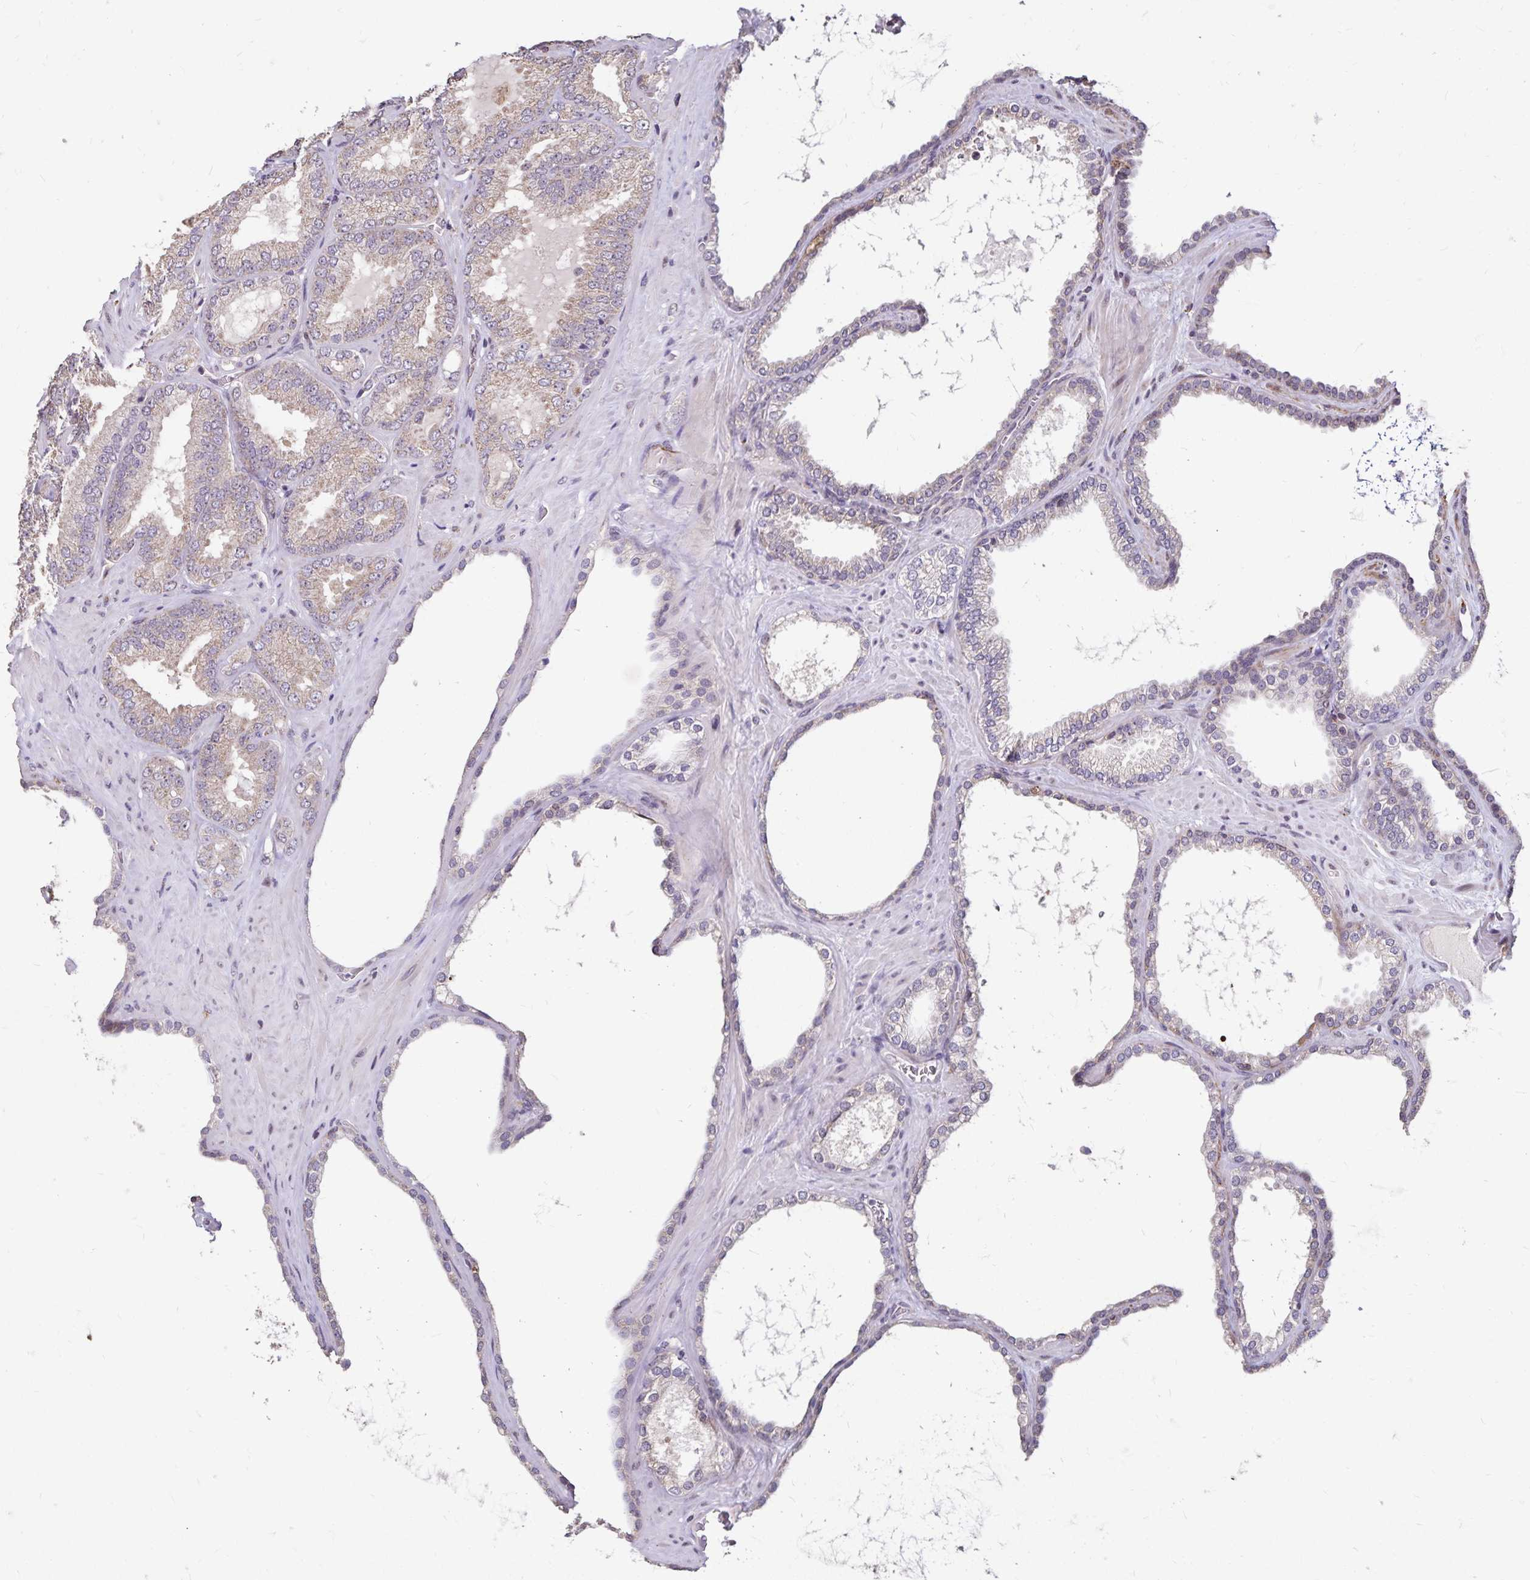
{"staining": {"intensity": "weak", "quantity": "<25%", "location": "cytoplasmic/membranous"}, "tissue": "prostate cancer", "cell_type": "Tumor cells", "image_type": "cancer", "snomed": [{"axis": "morphology", "description": "Adenocarcinoma, High grade"}, {"axis": "topography", "description": "Prostate"}], "caption": "High-grade adenocarcinoma (prostate) was stained to show a protein in brown. There is no significant expression in tumor cells. (Stains: DAB (3,3'-diaminobenzidine) immunohistochemistry (IHC) with hematoxylin counter stain, Microscopy: brightfield microscopy at high magnification).", "gene": "EMC10", "patient": {"sex": "male", "age": 68}}